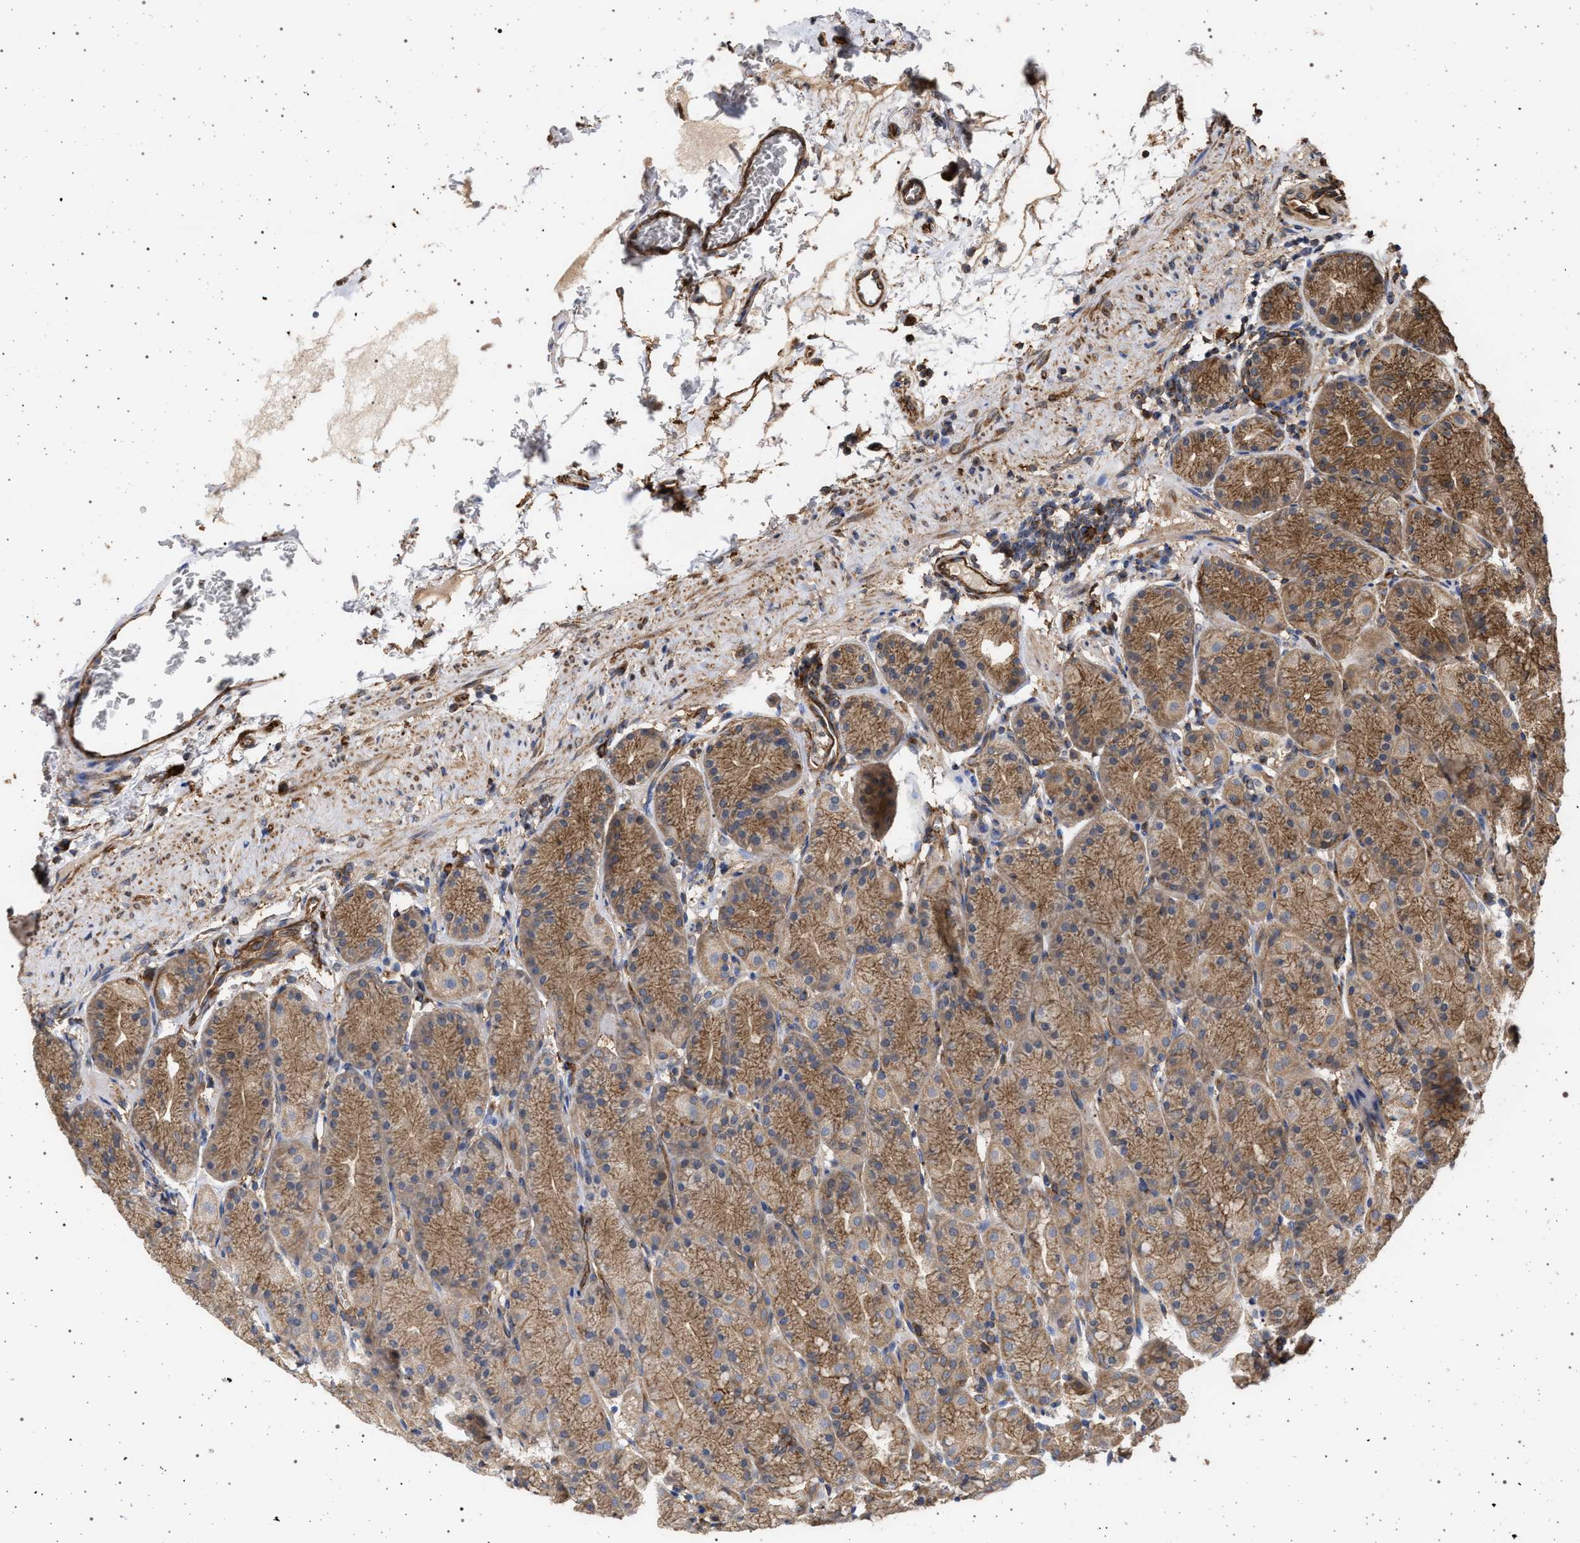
{"staining": {"intensity": "moderate", "quantity": ">75%", "location": "cytoplasmic/membranous"}, "tissue": "stomach", "cell_type": "Glandular cells", "image_type": "normal", "snomed": [{"axis": "morphology", "description": "Normal tissue, NOS"}, {"axis": "topography", "description": "Stomach"}], "caption": "This image exhibits benign stomach stained with IHC to label a protein in brown. The cytoplasmic/membranous of glandular cells show moderate positivity for the protein. Nuclei are counter-stained blue.", "gene": "IFT20", "patient": {"sex": "male", "age": 42}}